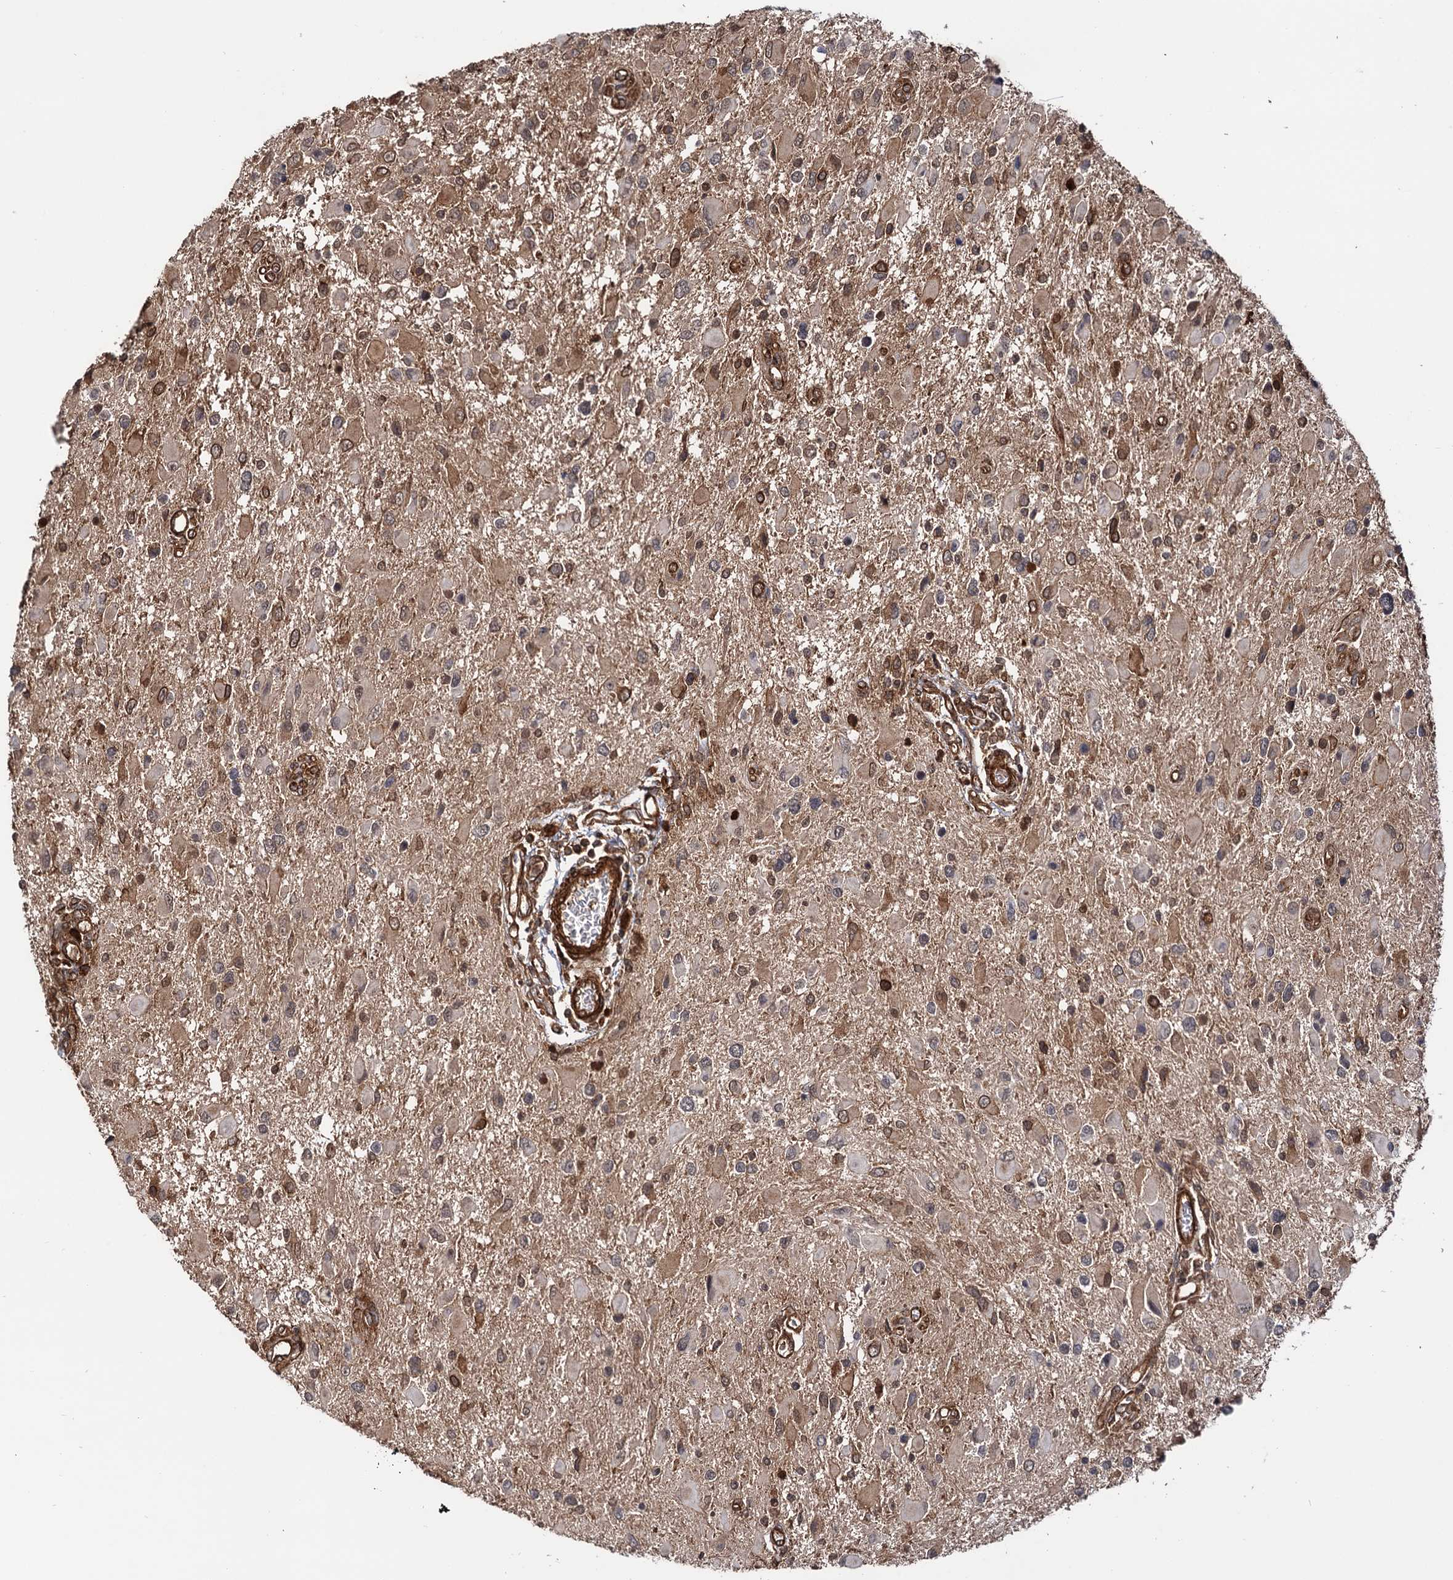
{"staining": {"intensity": "moderate", "quantity": "25%-75%", "location": "cytoplasmic/membranous"}, "tissue": "glioma", "cell_type": "Tumor cells", "image_type": "cancer", "snomed": [{"axis": "morphology", "description": "Glioma, malignant, High grade"}, {"axis": "topography", "description": "Brain"}], "caption": "Immunohistochemical staining of glioma reveals medium levels of moderate cytoplasmic/membranous protein positivity in about 25%-75% of tumor cells. The staining was performed using DAB (3,3'-diaminobenzidine), with brown indicating positive protein expression. Nuclei are stained blue with hematoxylin.", "gene": "ATP8B4", "patient": {"sex": "male", "age": 53}}